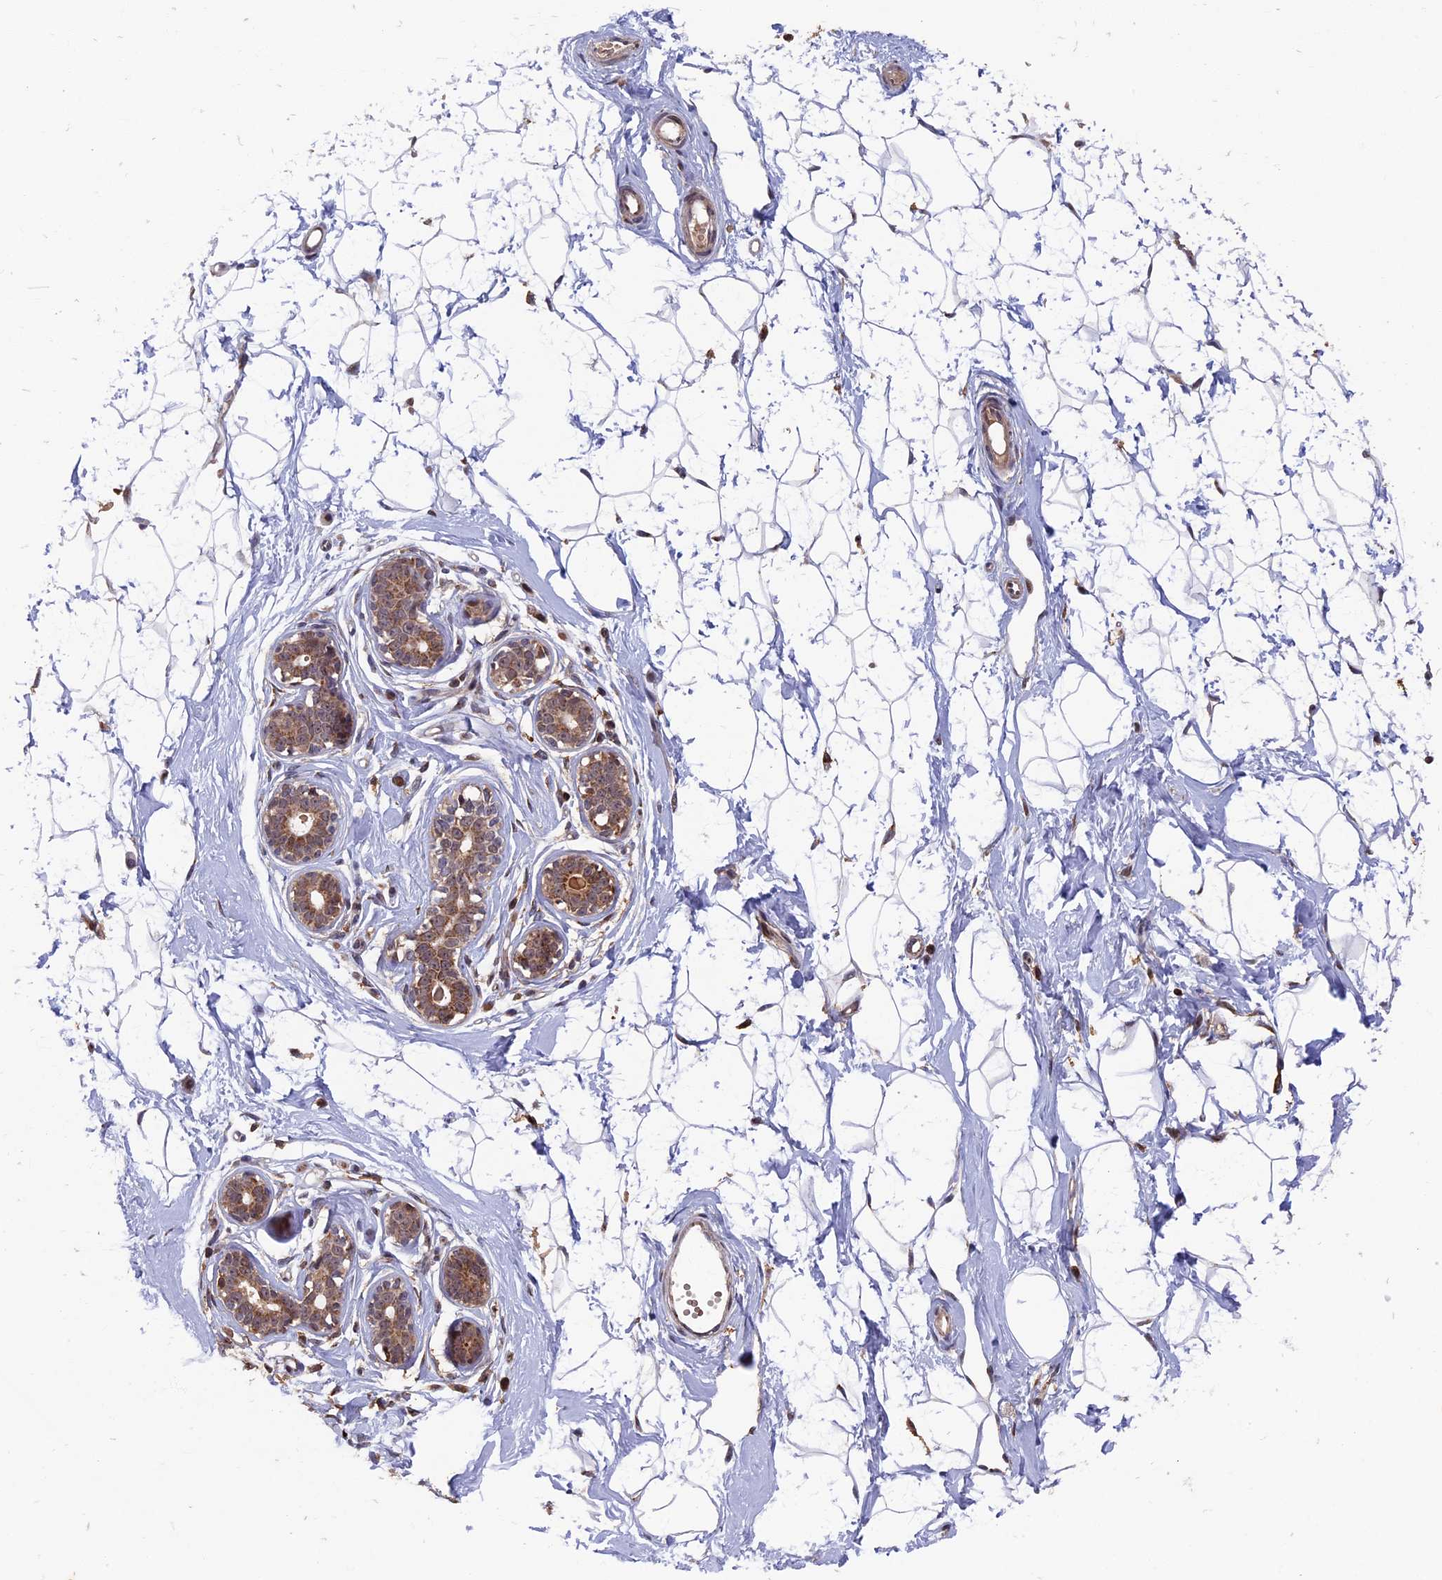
{"staining": {"intensity": "moderate", "quantity": ">75%", "location": "nuclear"}, "tissue": "breast", "cell_type": "Adipocytes", "image_type": "normal", "snomed": [{"axis": "morphology", "description": "Normal tissue, NOS"}, {"axis": "morphology", "description": "Adenoma, NOS"}, {"axis": "topography", "description": "Breast"}], "caption": "Approximately >75% of adipocytes in benign human breast display moderate nuclear protein expression as visualized by brown immunohistochemical staining.", "gene": "RASGRF1", "patient": {"sex": "female", "age": 23}}